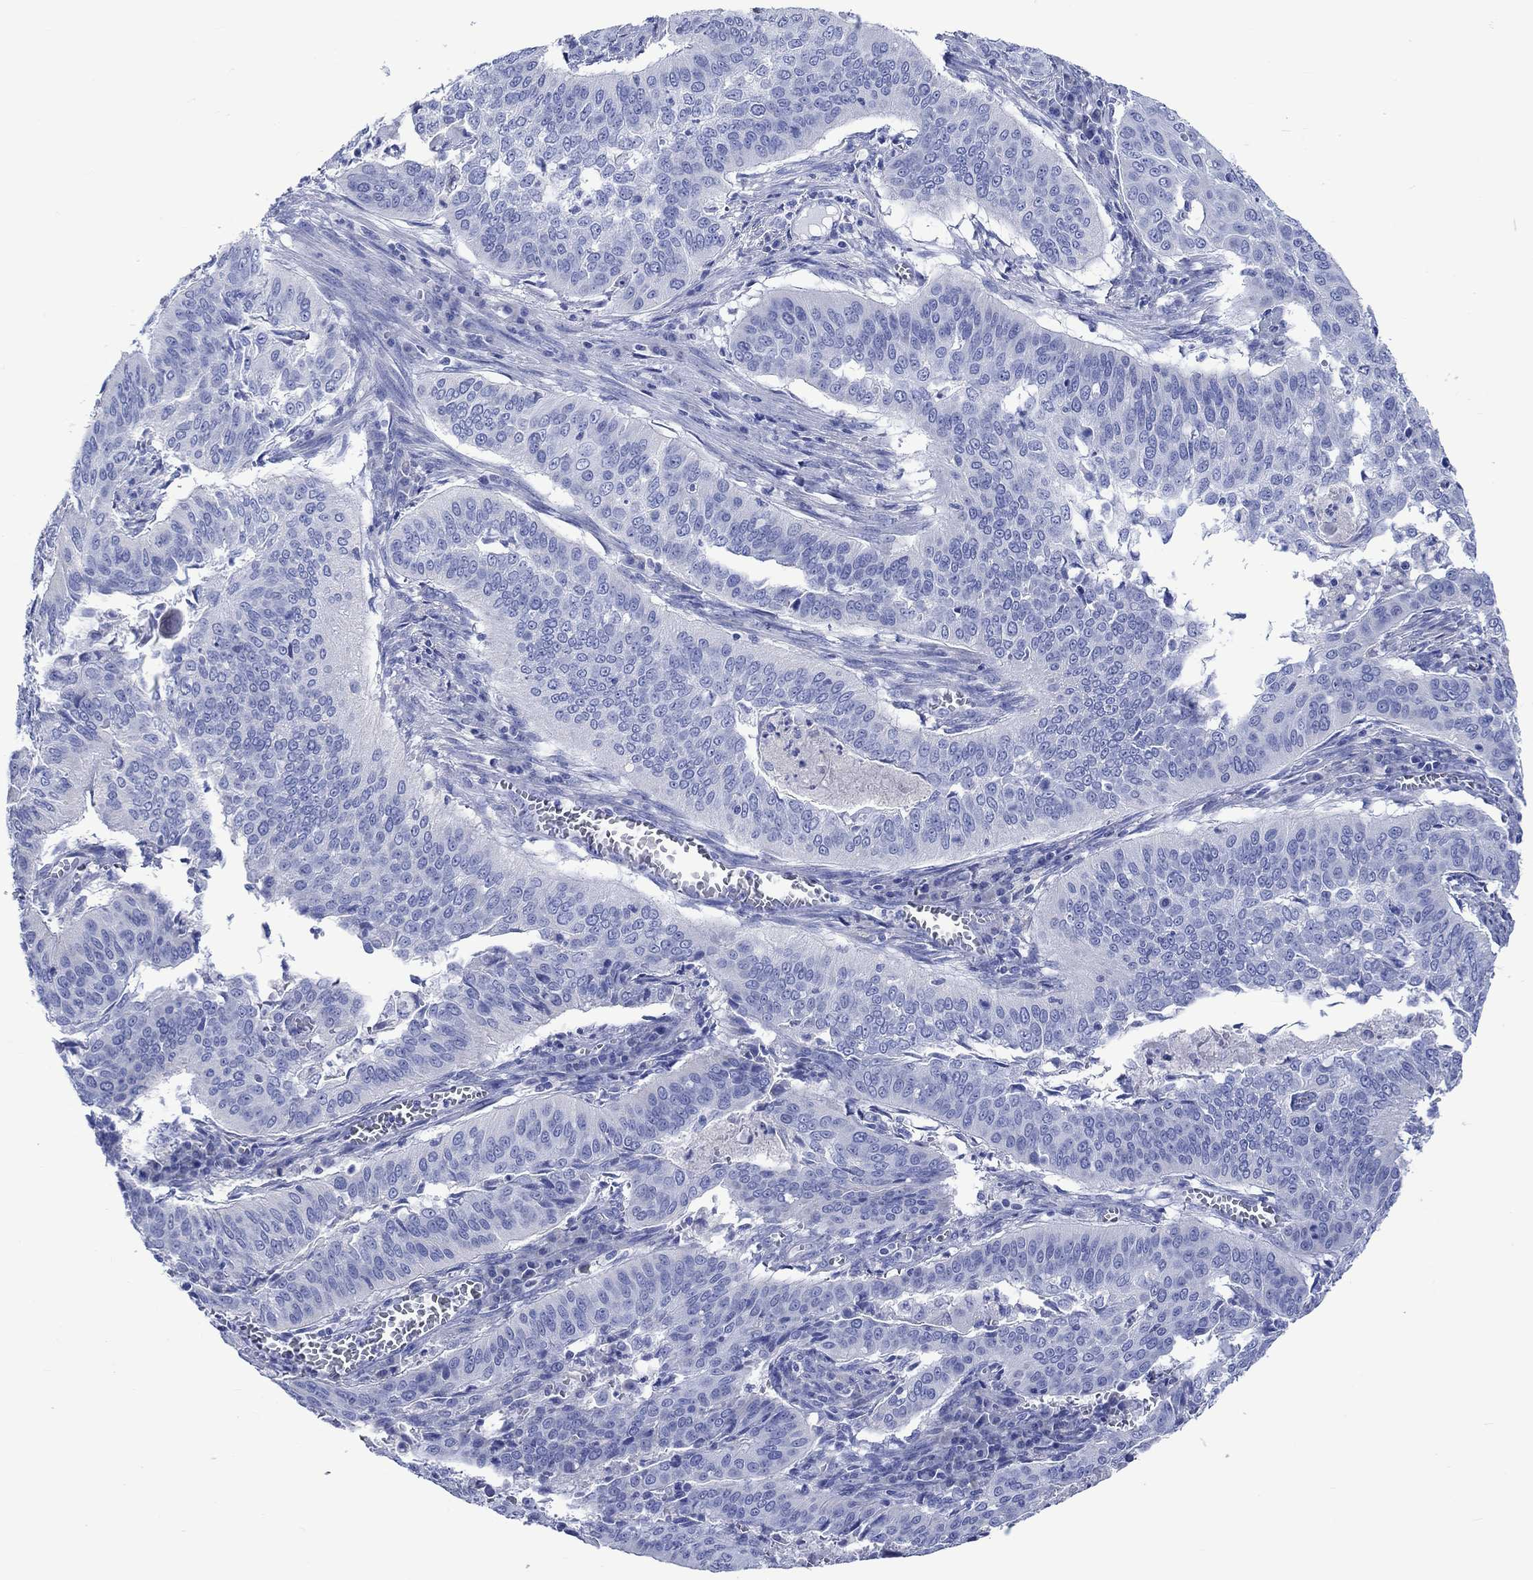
{"staining": {"intensity": "negative", "quantity": "none", "location": "none"}, "tissue": "cervical cancer", "cell_type": "Tumor cells", "image_type": "cancer", "snomed": [{"axis": "morphology", "description": "Squamous cell carcinoma, NOS"}, {"axis": "topography", "description": "Cervix"}], "caption": "A photomicrograph of cervical cancer (squamous cell carcinoma) stained for a protein shows no brown staining in tumor cells.", "gene": "CPLX2", "patient": {"sex": "female", "age": 39}}